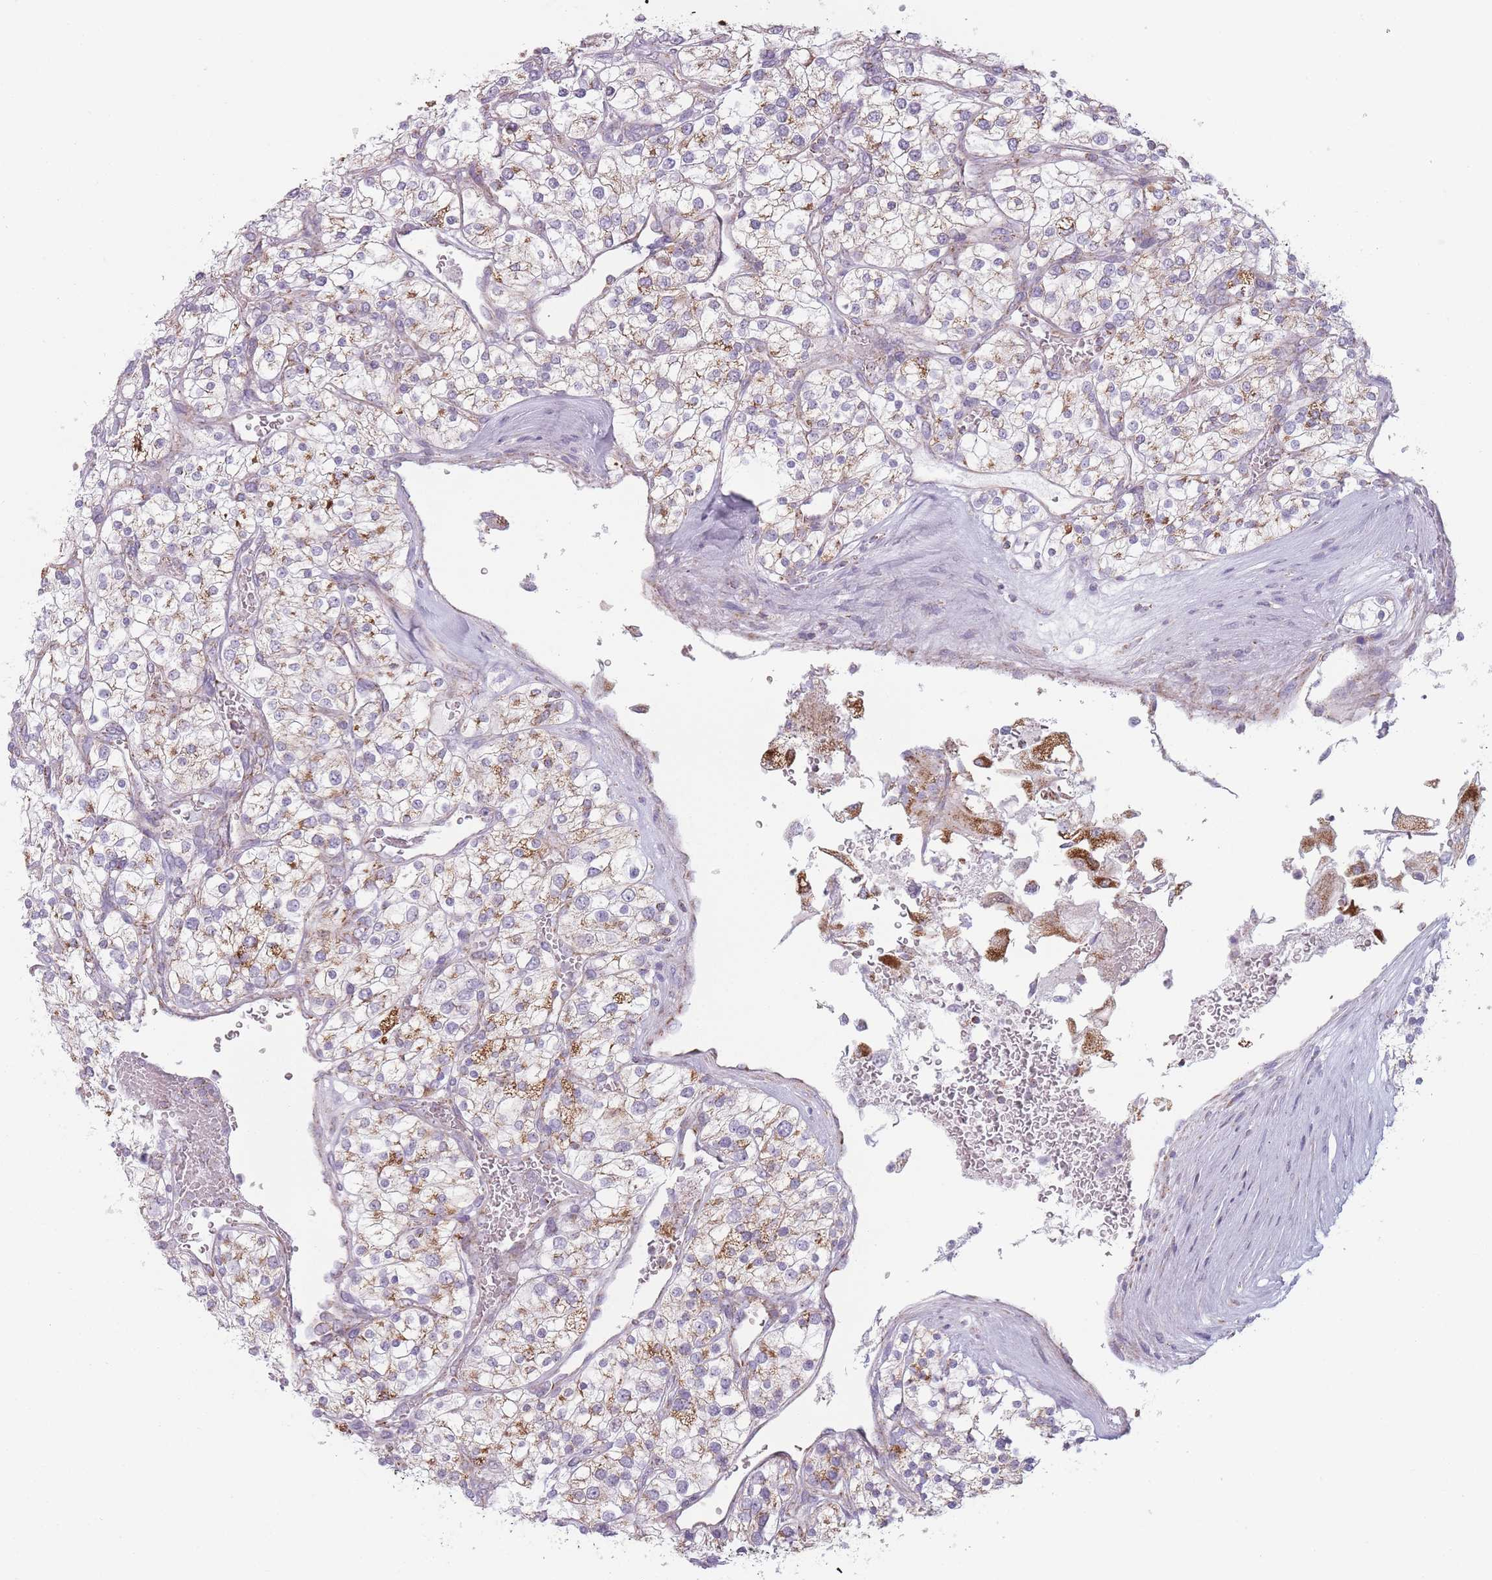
{"staining": {"intensity": "moderate", "quantity": "<25%", "location": "cytoplasmic/membranous"}, "tissue": "renal cancer", "cell_type": "Tumor cells", "image_type": "cancer", "snomed": [{"axis": "morphology", "description": "Adenocarcinoma, NOS"}, {"axis": "topography", "description": "Kidney"}], "caption": "Immunohistochemical staining of human adenocarcinoma (renal) demonstrates low levels of moderate cytoplasmic/membranous positivity in approximately <25% of tumor cells.", "gene": "DCHS1", "patient": {"sex": "male", "age": 80}}